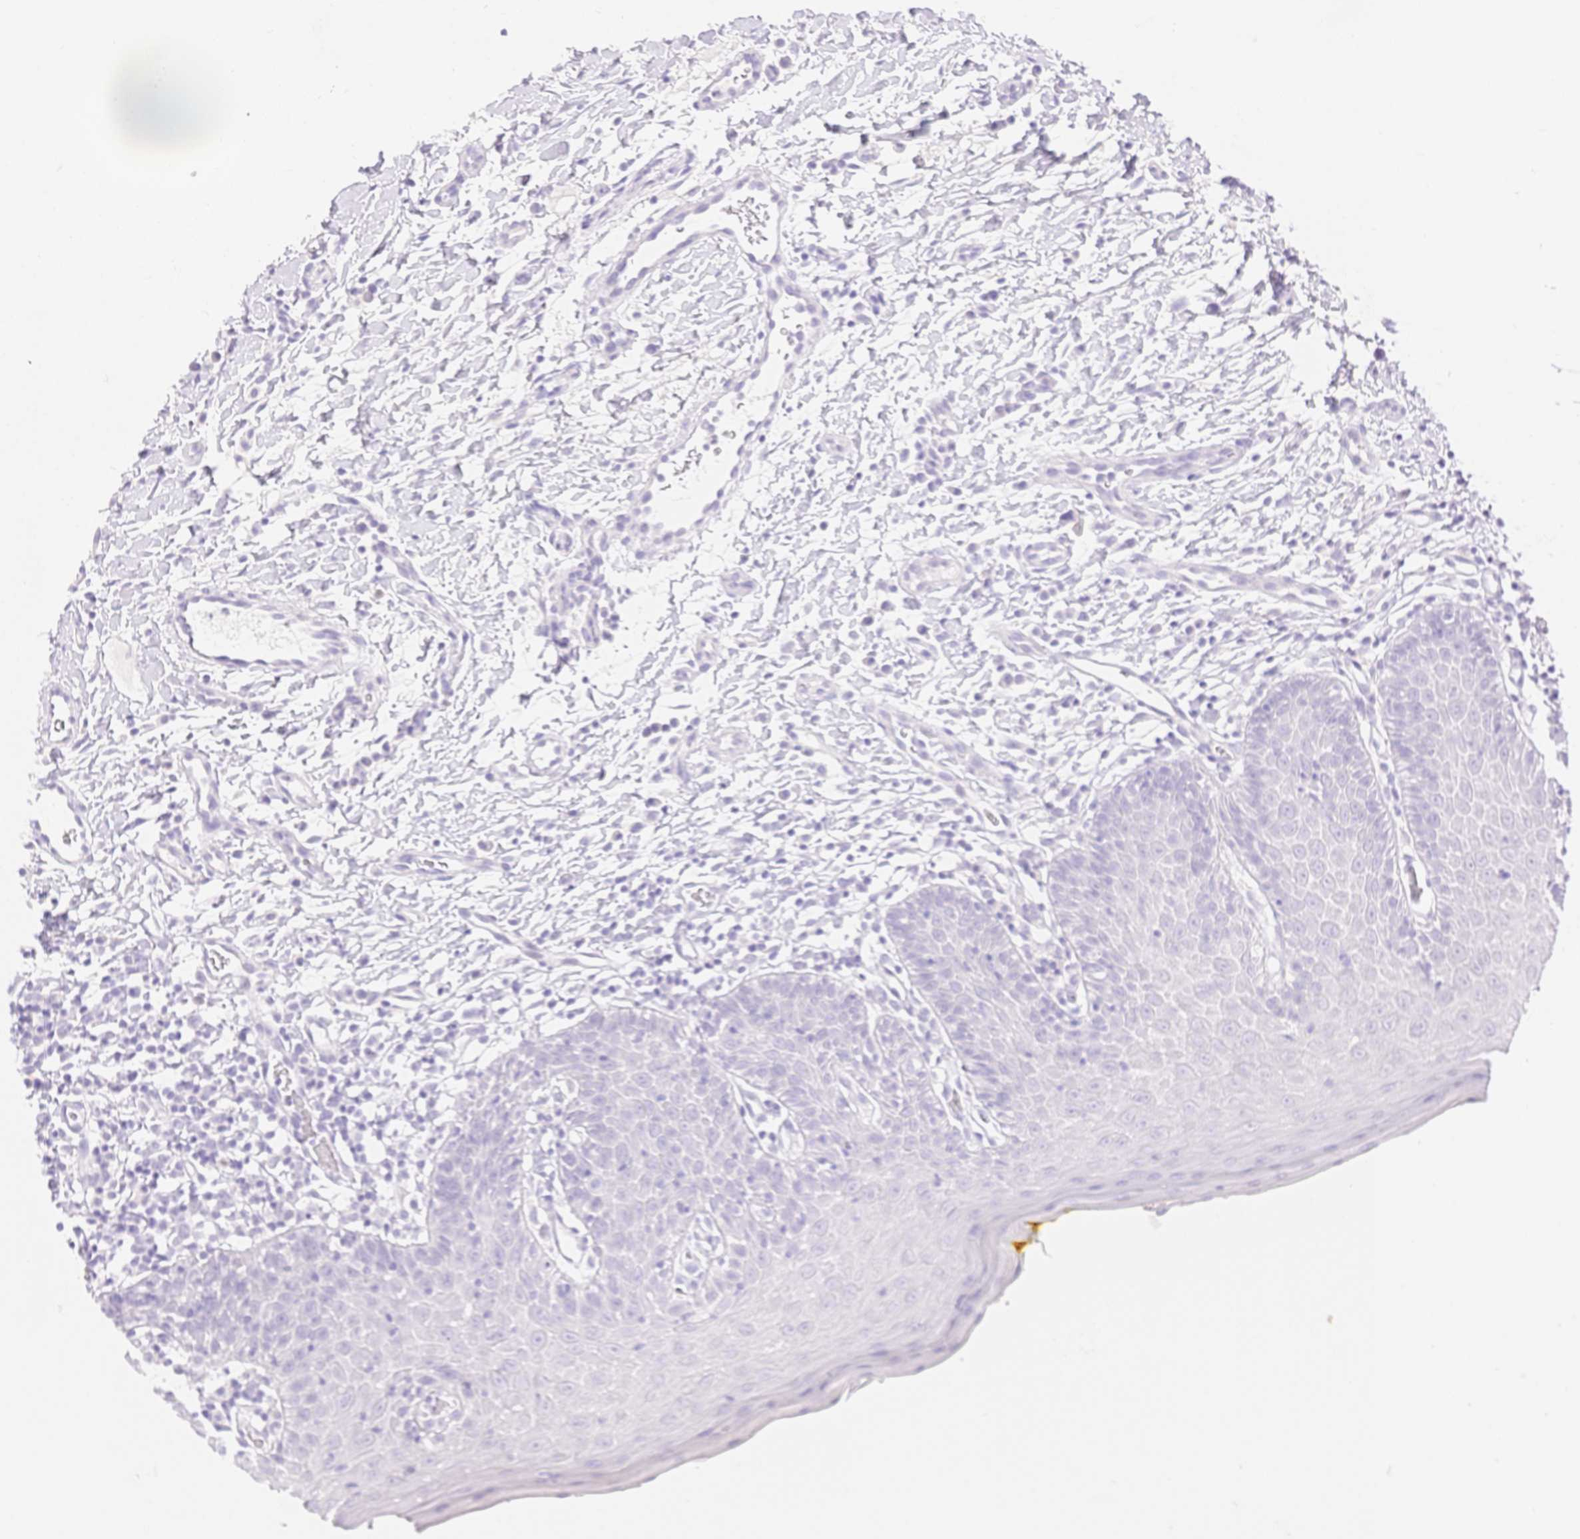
{"staining": {"intensity": "negative", "quantity": "none", "location": "none"}, "tissue": "oral mucosa", "cell_type": "Squamous epithelial cells", "image_type": "normal", "snomed": [{"axis": "morphology", "description": "Normal tissue, NOS"}, {"axis": "topography", "description": "Oral tissue"}, {"axis": "topography", "description": "Tounge, NOS"}], "caption": "Protein analysis of normal oral mucosa reveals no significant staining in squamous epithelial cells.", "gene": "WDR54", "patient": {"sex": "female", "age": 58}}